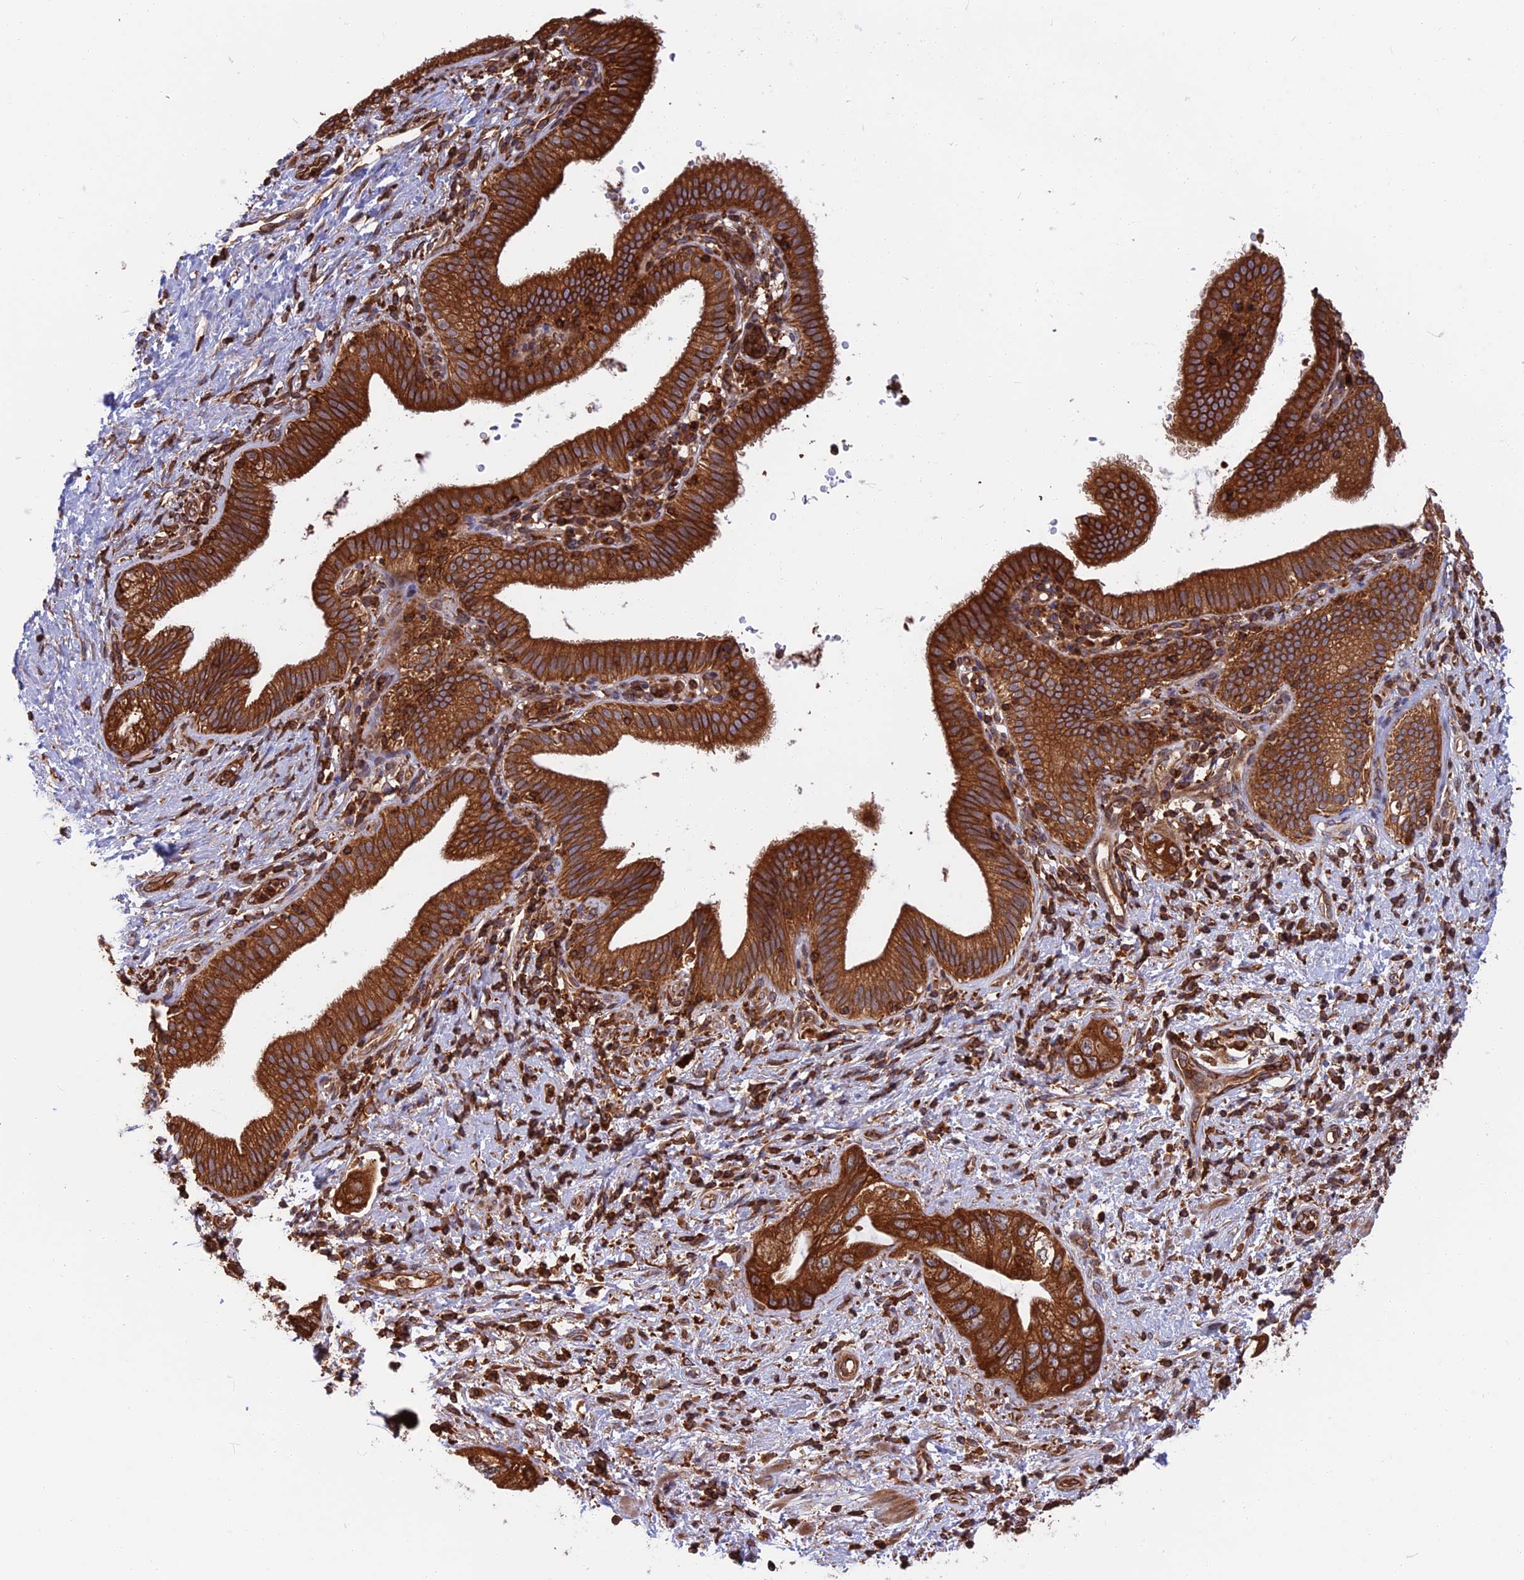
{"staining": {"intensity": "strong", "quantity": ">75%", "location": "cytoplasmic/membranous"}, "tissue": "pancreatic cancer", "cell_type": "Tumor cells", "image_type": "cancer", "snomed": [{"axis": "morphology", "description": "Adenocarcinoma, NOS"}, {"axis": "topography", "description": "Pancreas"}], "caption": "High-power microscopy captured an IHC micrograph of pancreatic cancer (adenocarcinoma), revealing strong cytoplasmic/membranous expression in about >75% of tumor cells.", "gene": "WDR1", "patient": {"sex": "female", "age": 73}}